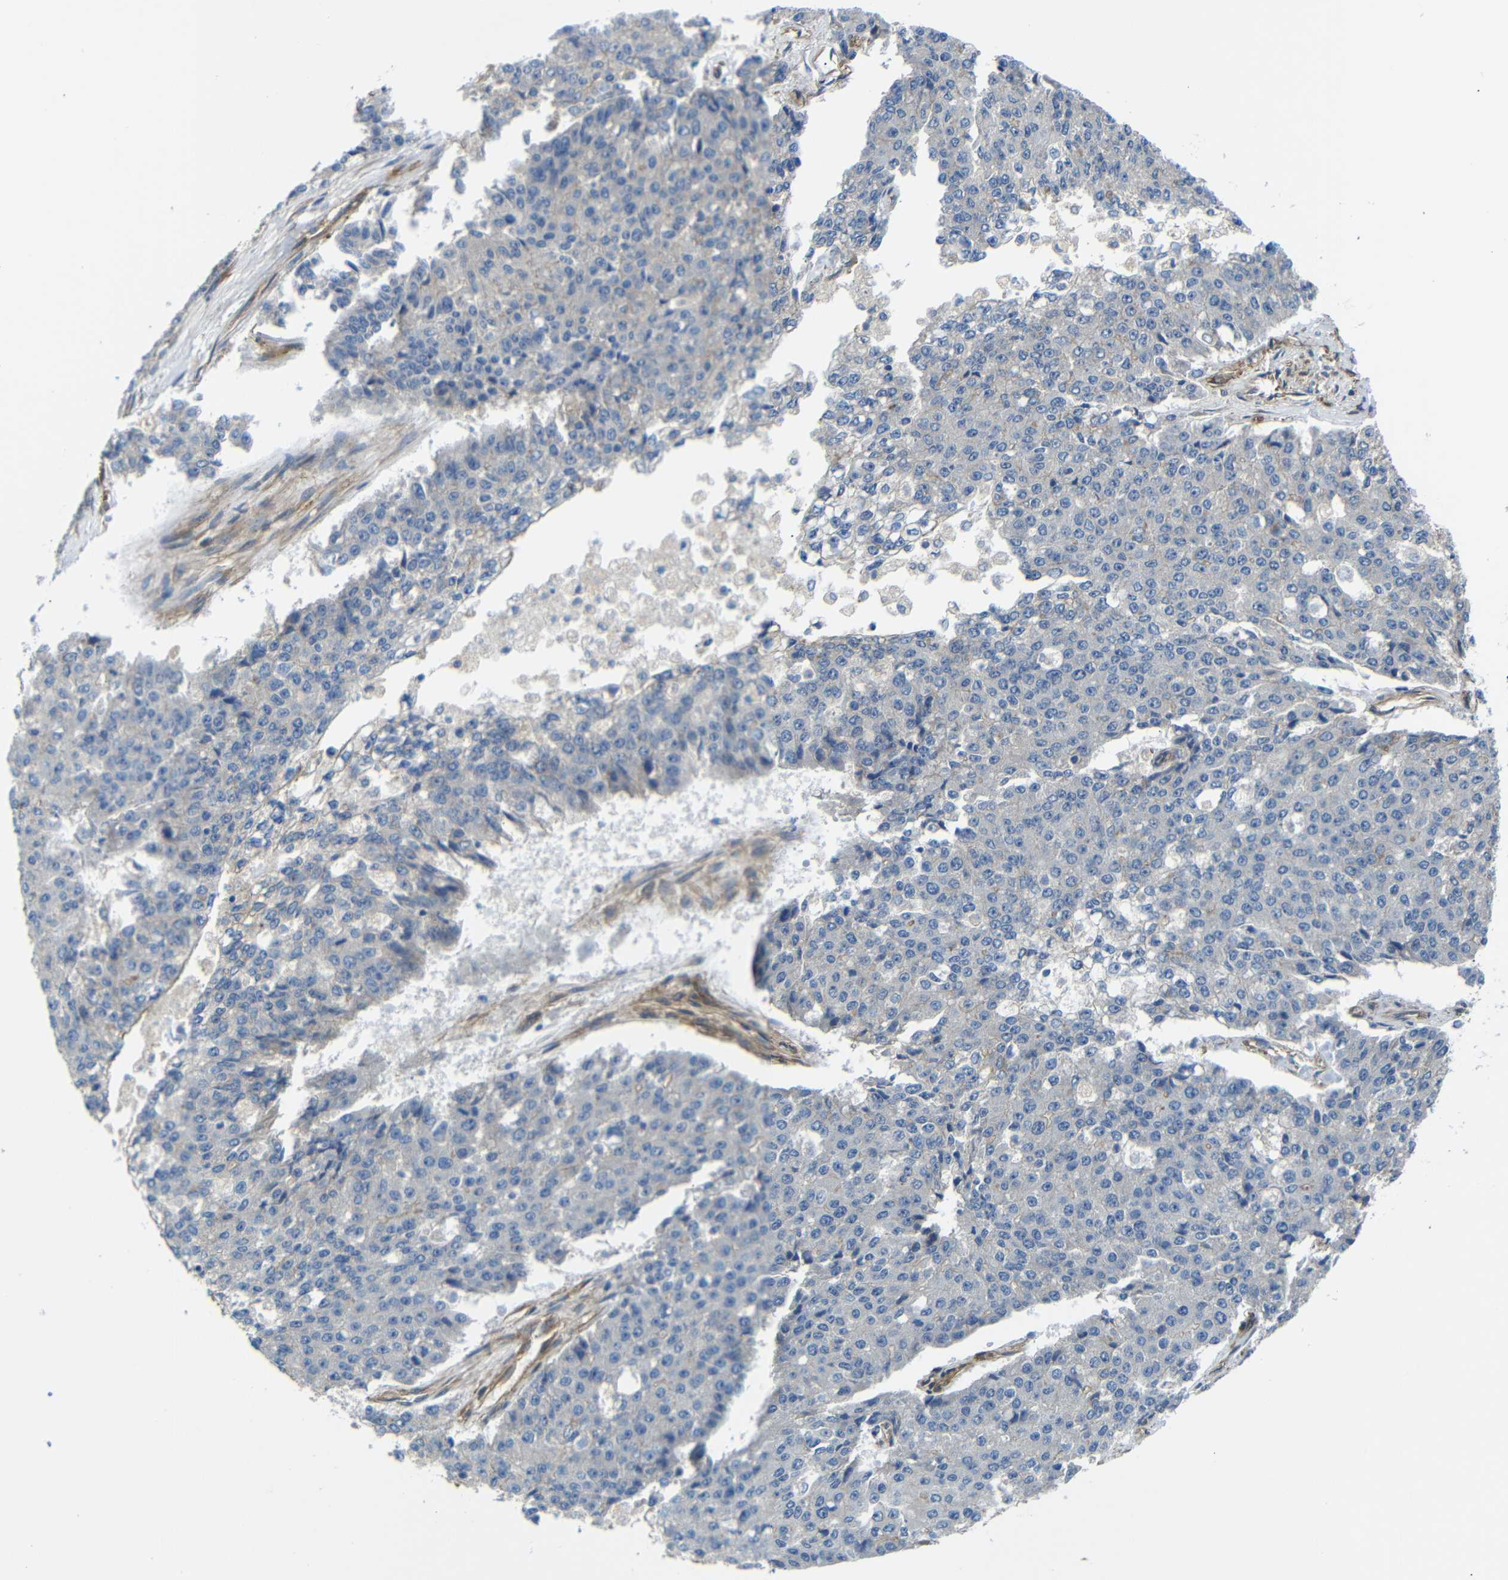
{"staining": {"intensity": "negative", "quantity": "none", "location": "none"}, "tissue": "pancreatic cancer", "cell_type": "Tumor cells", "image_type": "cancer", "snomed": [{"axis": "morphology", "description": "Adenocarcinoma, NOS"}, {"axis": "topography", "description": "Pancreas"}], "caption": "There is no significant positivity in tumor cells of pancreatic cancer.", "gene": "MYO1B", "patient": {"sex": "male", "age": 50}}